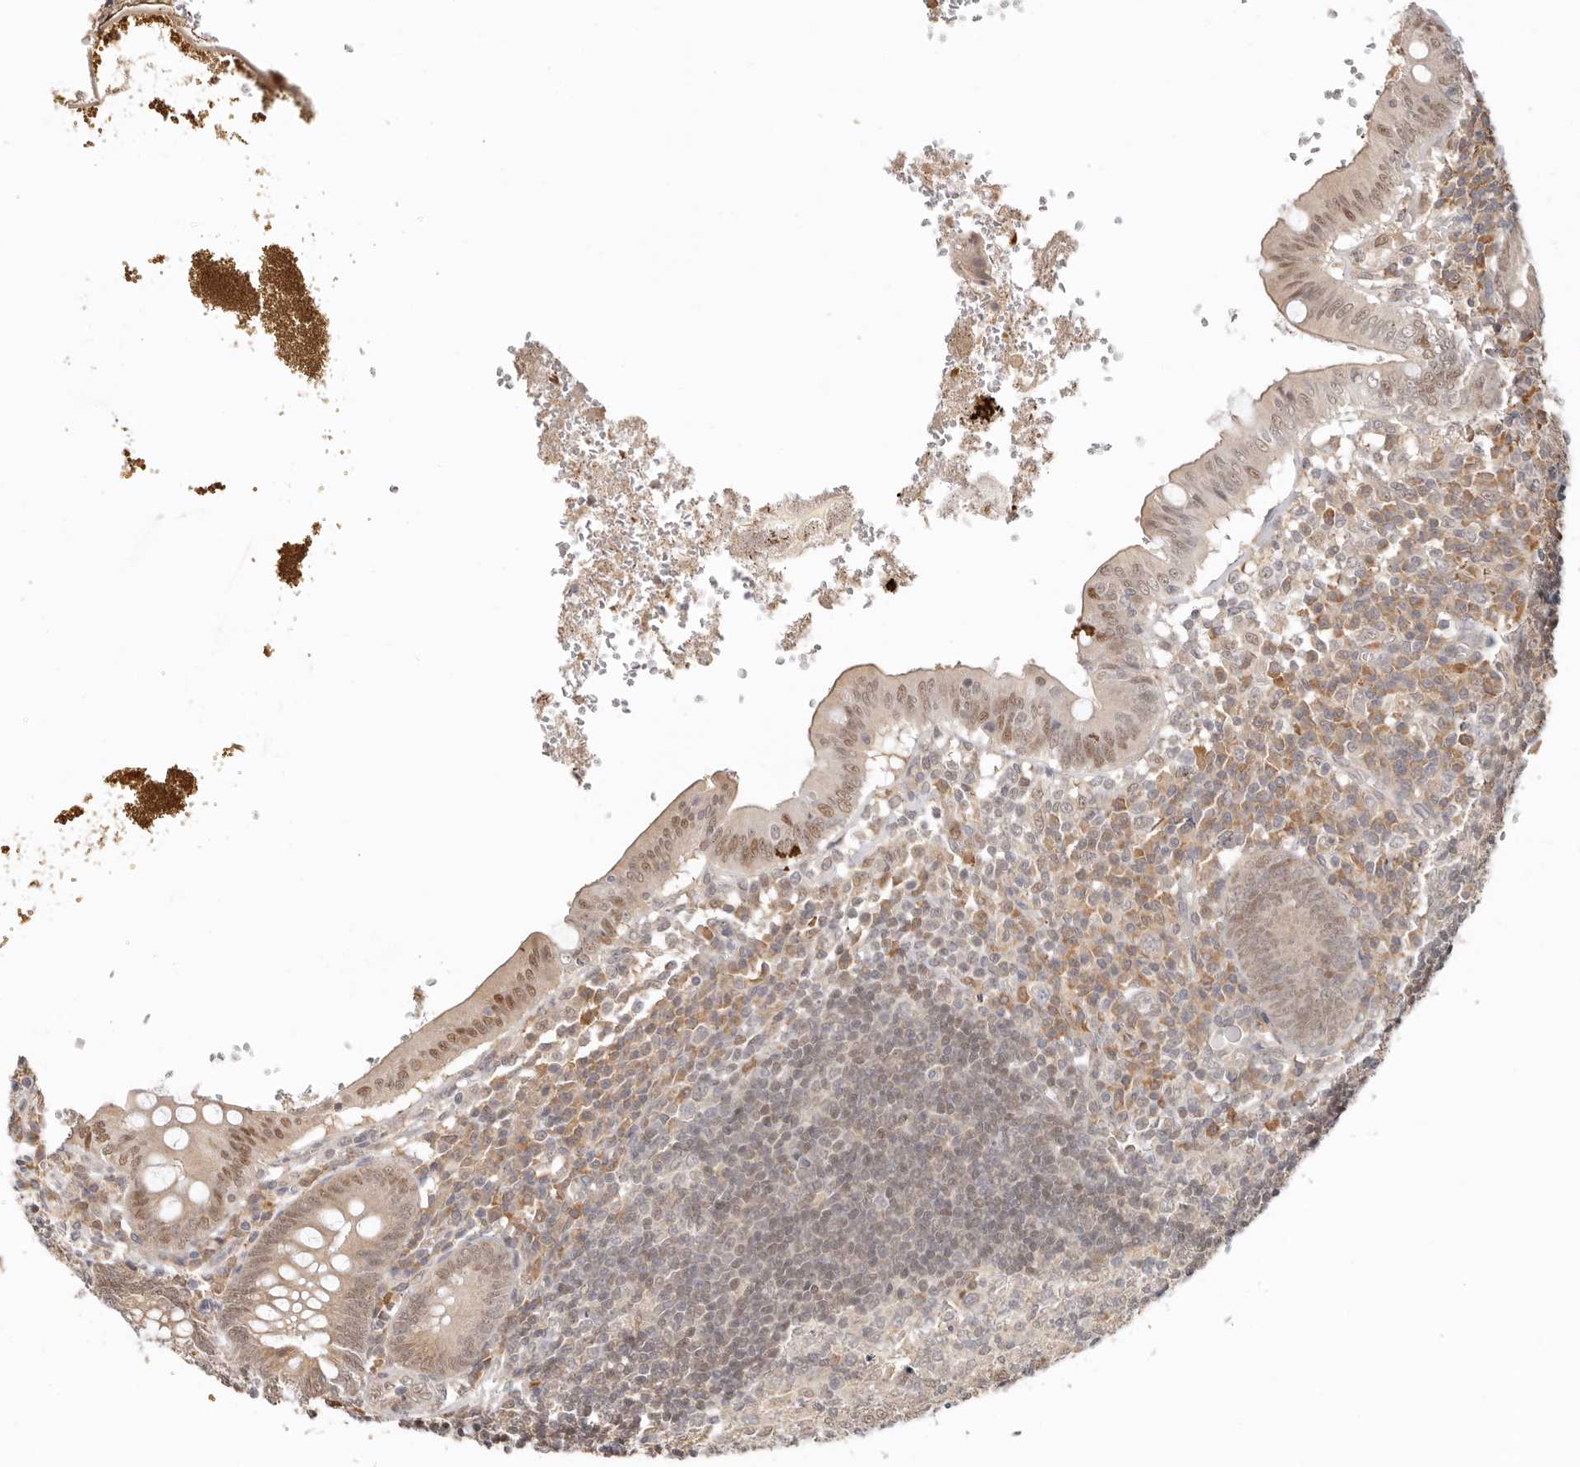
{"staining": {"intensity": "moderate", "quantity": ">75%", "location": "cytoplasmic/membranous,nuclear"}, "tissue": "appendix", "cell_type": "Glandular cells", "image_type": "normal", "snomed": [{"axis": "morphology", "description": "Normal tissue, NOS"}, {"axis": "topography", "description": "Appendix"}], "caption": "Immunohistochemical staining of unremarkable appendix shows medium levels of moderate cytoplasmic/membranous,nuclear staining in approximately >75% of glandular cells. (brown staining indicates protein expression, while blue staining denotes nuclei).", "gene": "LARP7", "patient": {"sex": "male", "age": 8}}